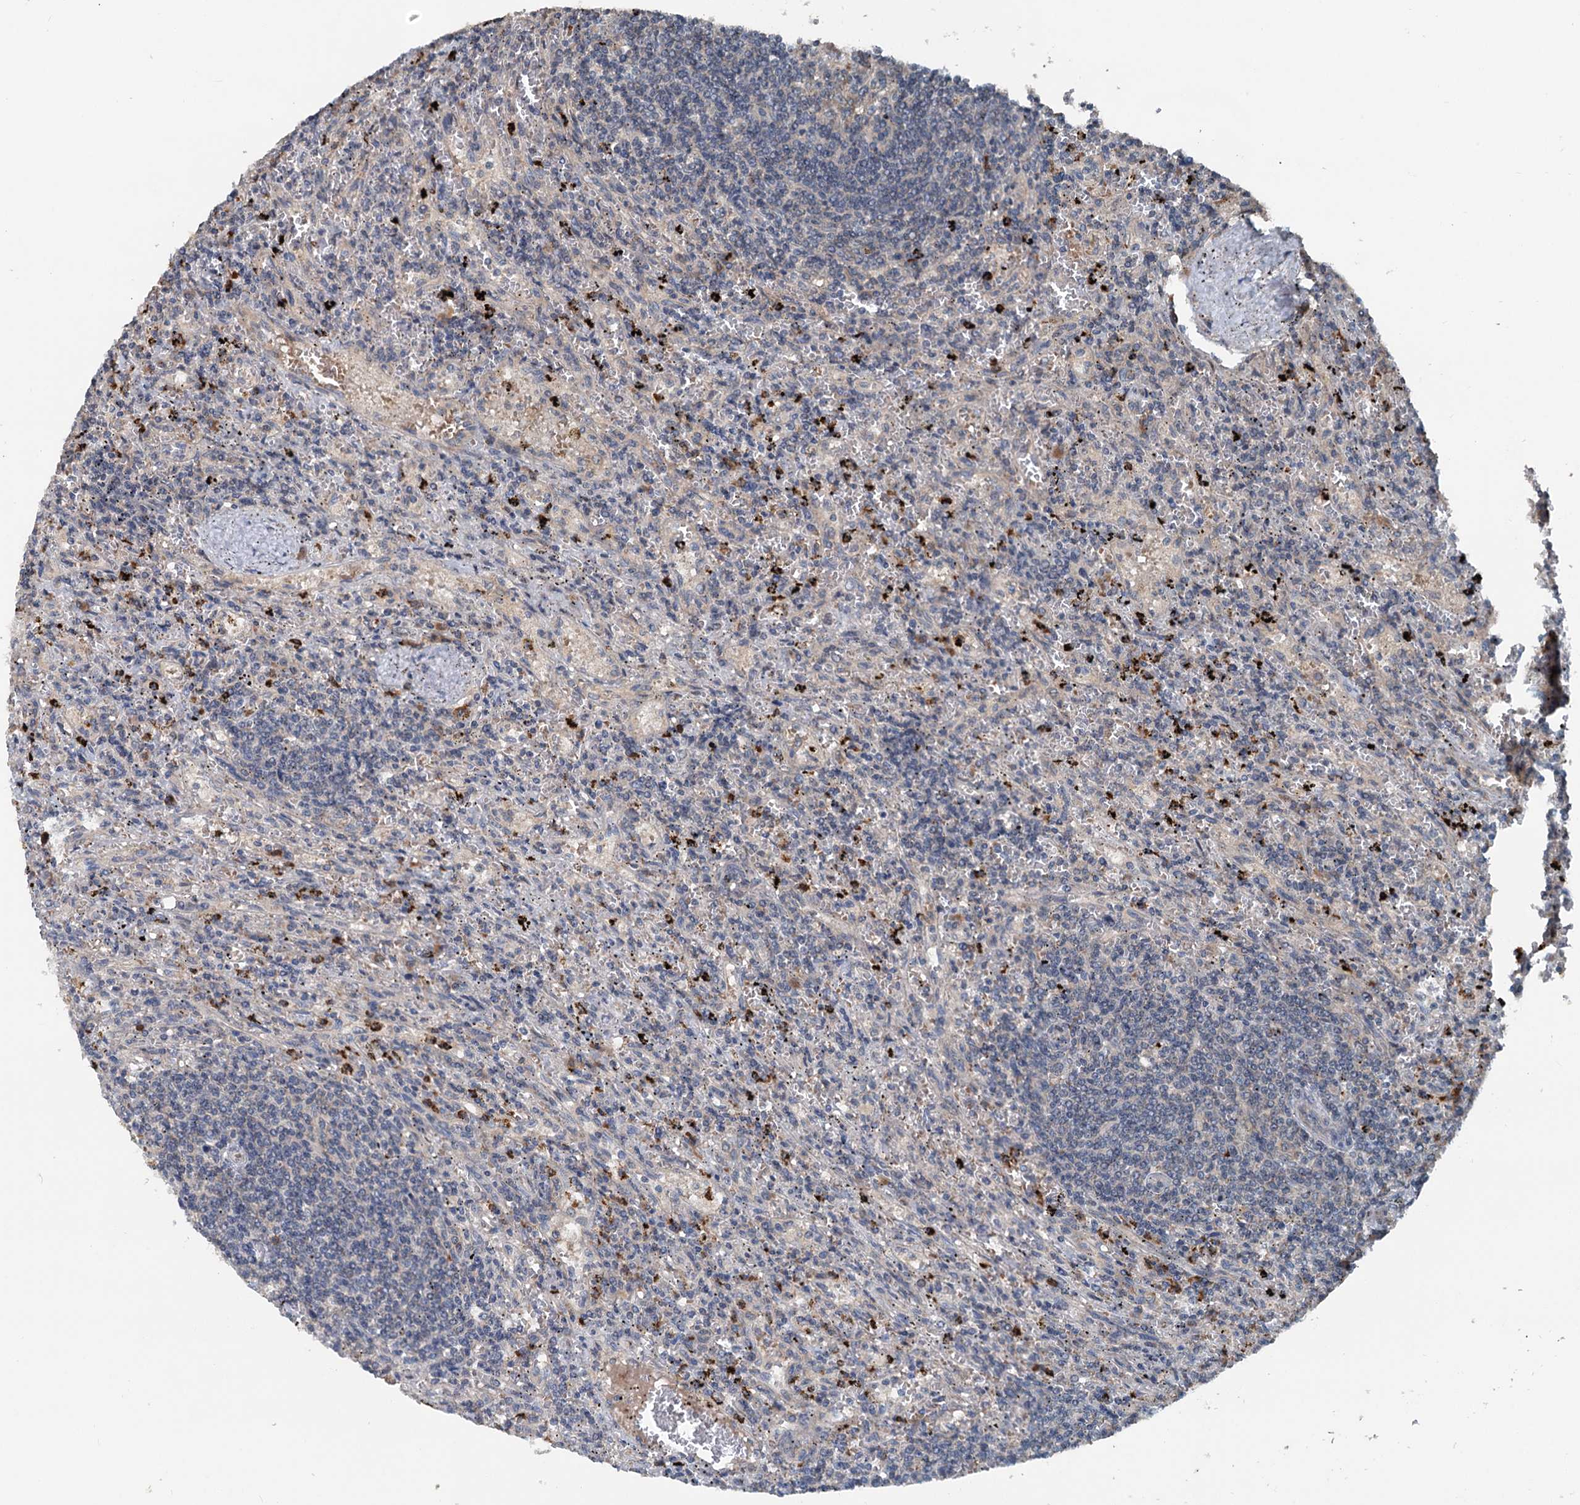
{"staining": {"intensity": "negative", "quantity": "none", "location": "none"}, "tissue": "lymphoma", "cell_type": "Tumor cells", "image_type": "cancer", "snomed": [{"axis": "morphology", "description": "Malignant lymphoma, non-Hodgkin's type, Low grade"}, {"axis": "topography", "description": "Spleen"}], "caption": "Tumor cells are negative for brown protein staining in lymphoma.", "gene": "N4BP2L2", "patient": {"sex": "male", "age": 76}}